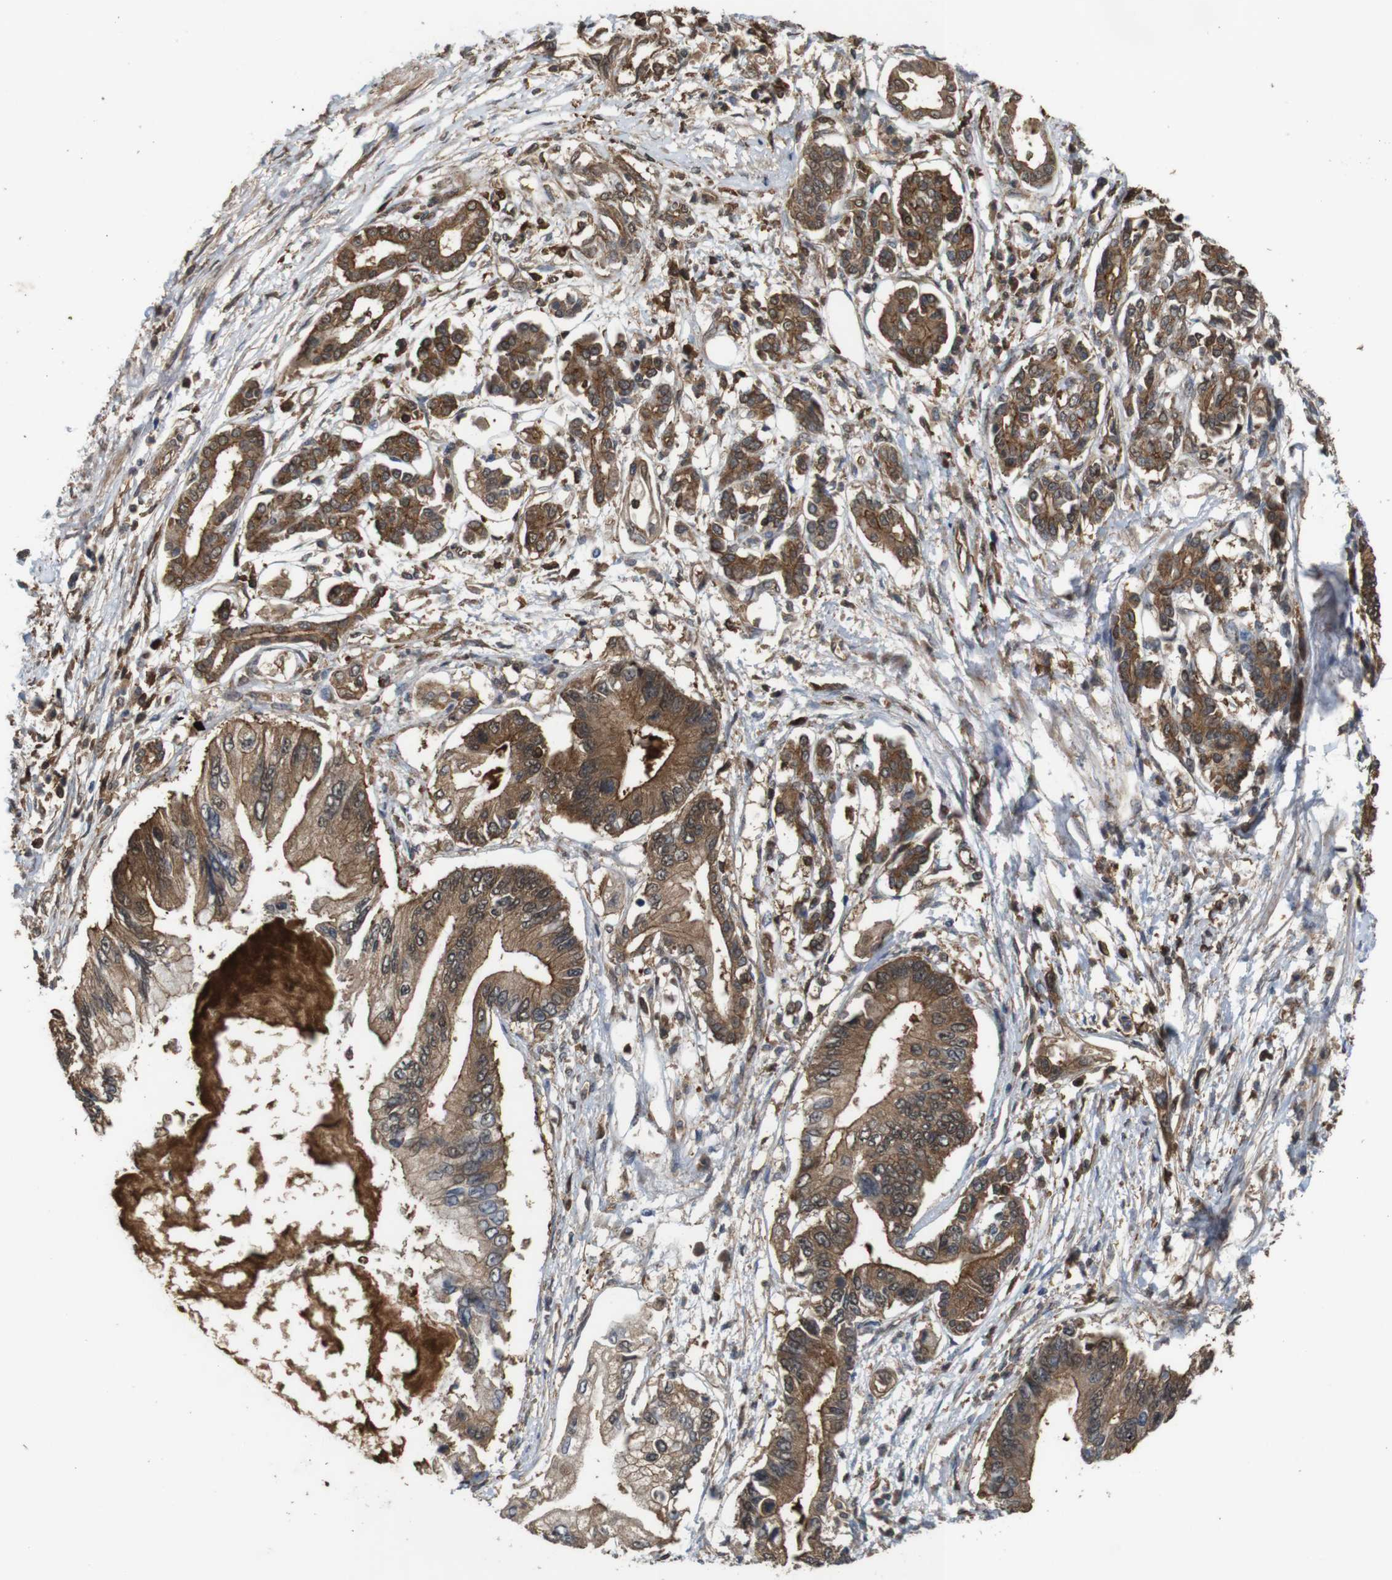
{"staining": {"intensity": "strong", "quantity": ">75%", "location": "cytoplasmic/membranous"}, "tissue": "pancreatic cancer", "cell_type": "Tumor cells", "image_type": "cancer", "snomed": [{"axis": "morphology", "description": "Adenocarcinoma, NOS"}, {"axis": "topography", "description": "Pancreas"}], "caption": "An immunohistochemistry photomicrograph of neoplastic tissue is shown. Protein staining in brown shows strong cytoplasmic/membranous positivity in pancreatic cancer (adenocarcinoma) within tumor cells. Ihc stains the protein in brown and the nuclei are stained blue.", "gene": "BAG4", "patient": {"sex": "male", "age": 56}}